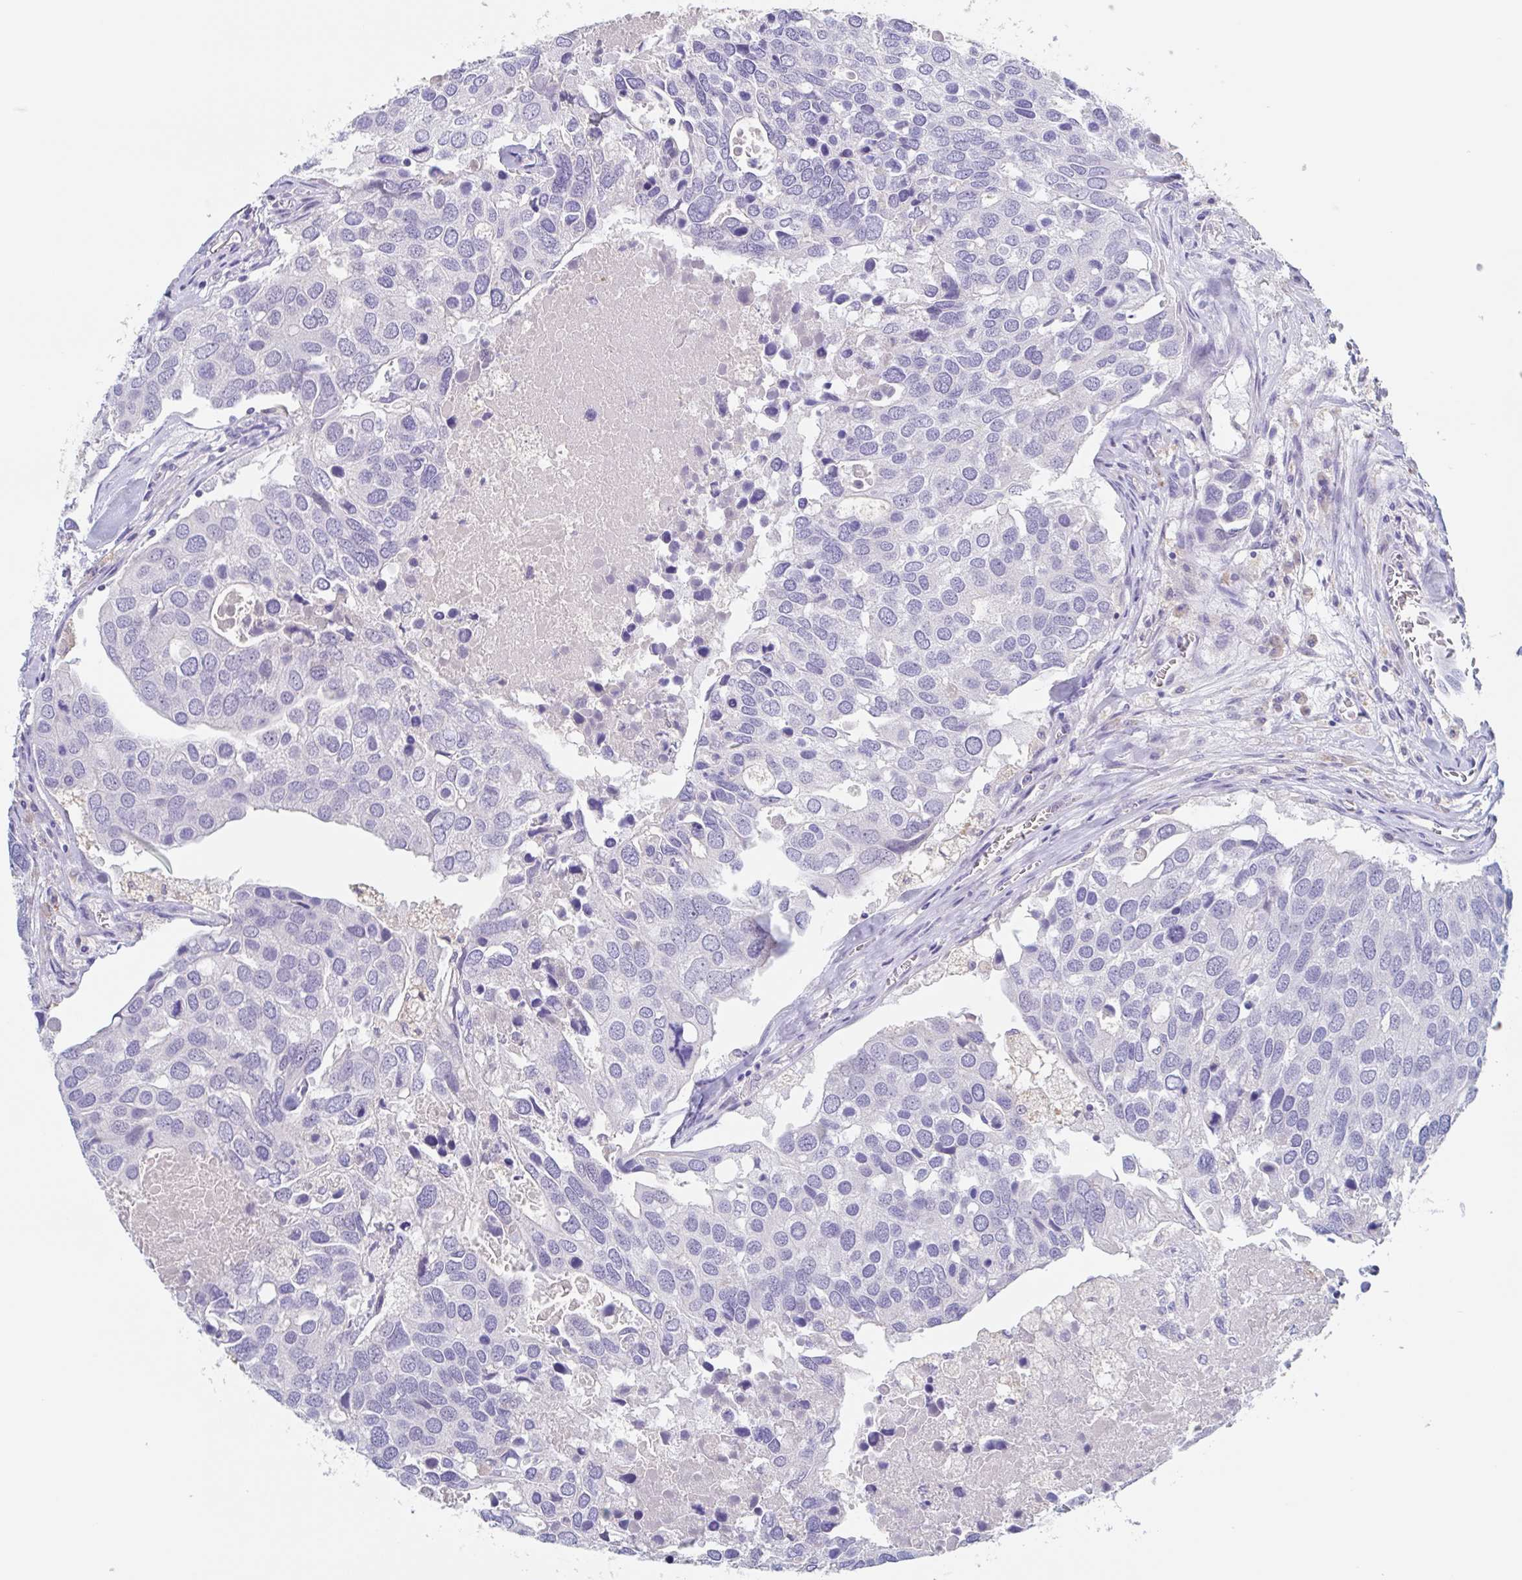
{"staining": {"intensity": "negative", "quantity": "none", "location": "none"}, "tissue": "breast cancer", "cell_type": "Tumor cells", "image_type": "cancer", "snomed": [{"axis": "morphology", "description": "Duct carcinoma"}, {"axis": "topography", "description": "Breast"}], "caption": "This is an IHC image of breast cancer (invasive ductal carcinoma). There is no expression in tumor cells.", "gene": "NOXRED1", "patient": {"sex": "female", "age": 83}}